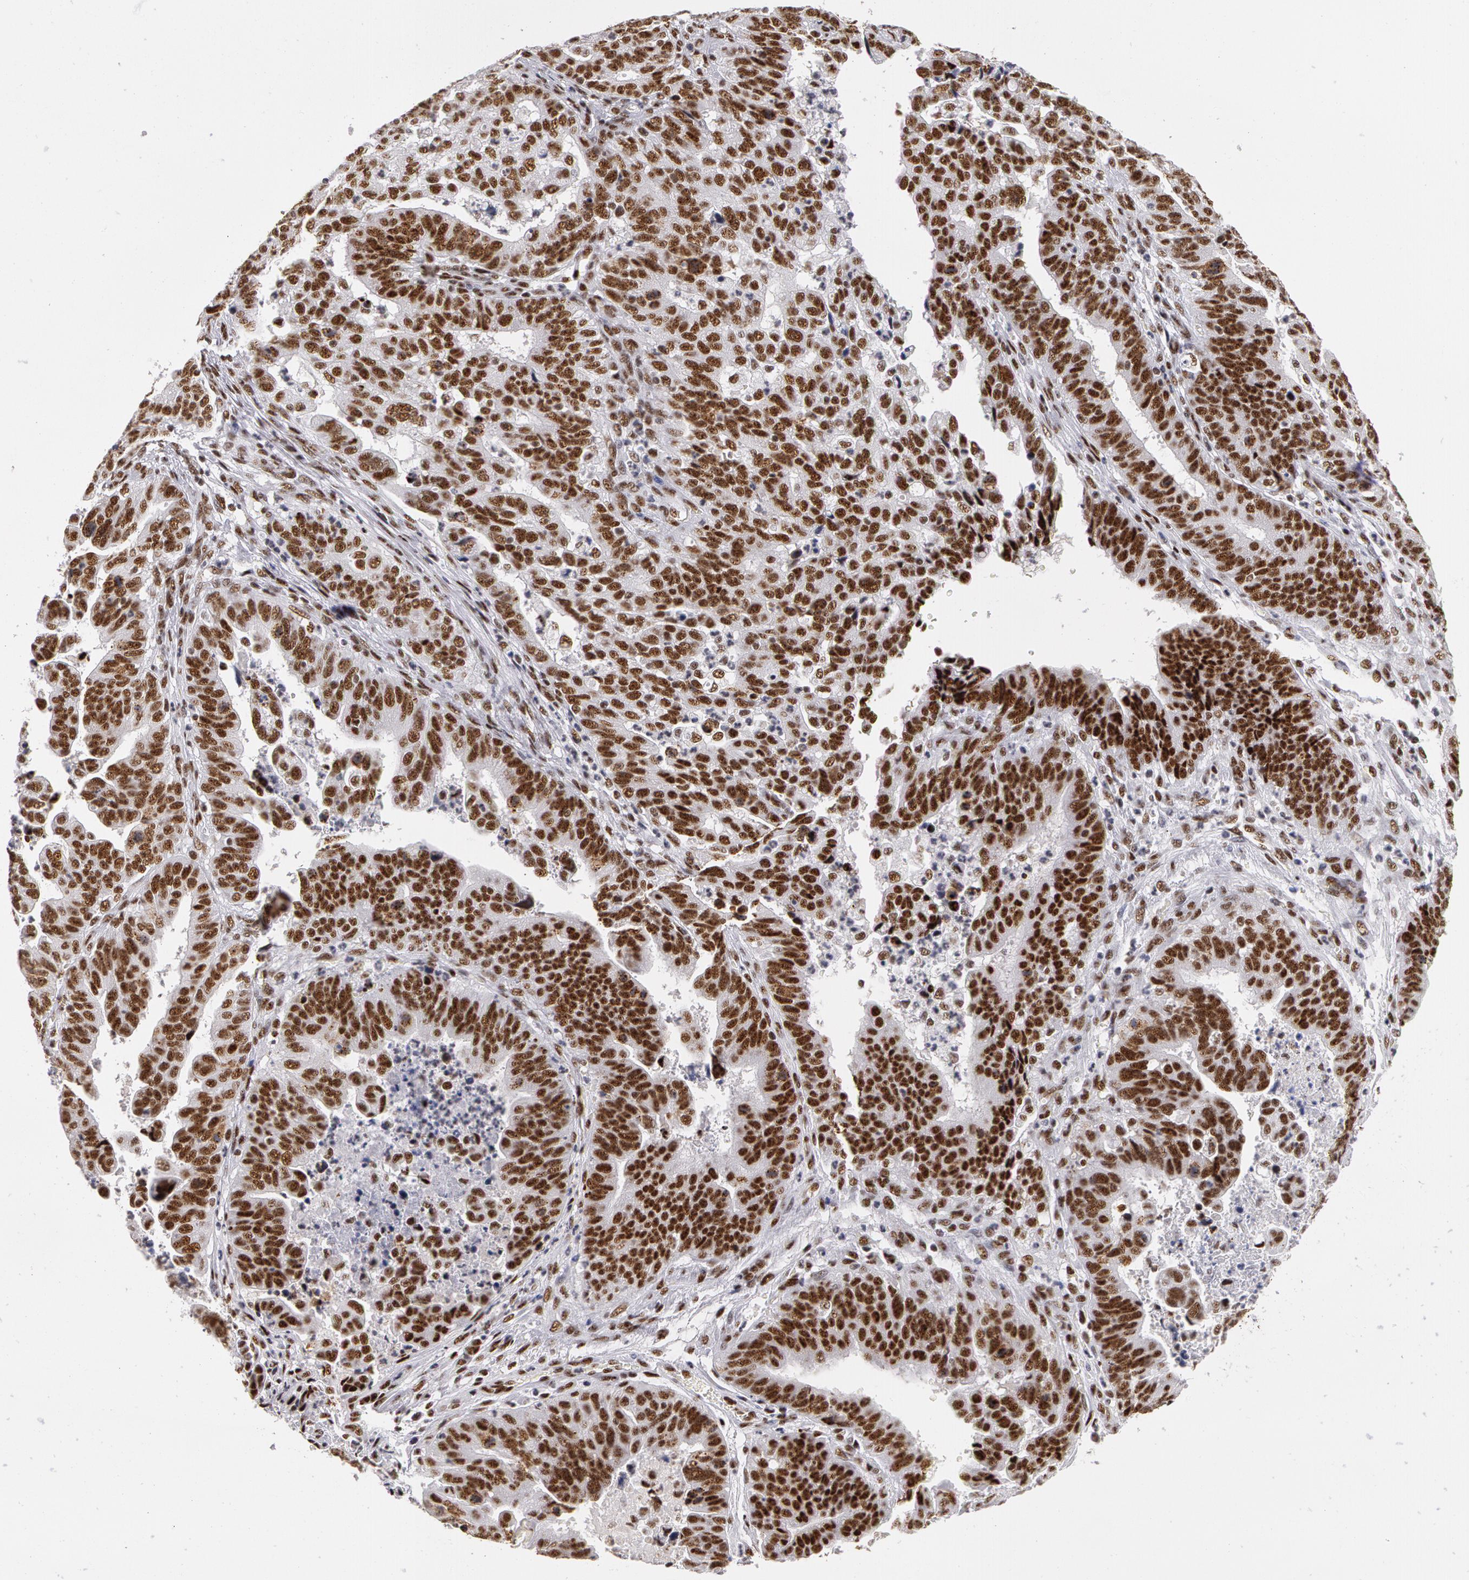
{"staining": {"intensity": "strong", "quantity": ">75%", "location": "nuclear"}, "tissue": "stomach cancer", "cell_type": "Tumor cells", "image_type": "cancer", "snomed": [{"axis": "morphology", "description": "Adenocarcinoma, NOS"}, {"axis": "topography", "description": "Stomach, upper"}], "caption": "Tumor cells demonstrate high levels of strong nuclear positivity in approximately >75% of cells in stomach cancer. The protein is shown in brown color, while the nuclei are stained blue.", "gene": "PNN", "patient": {"sex": "female", "age": 50}}